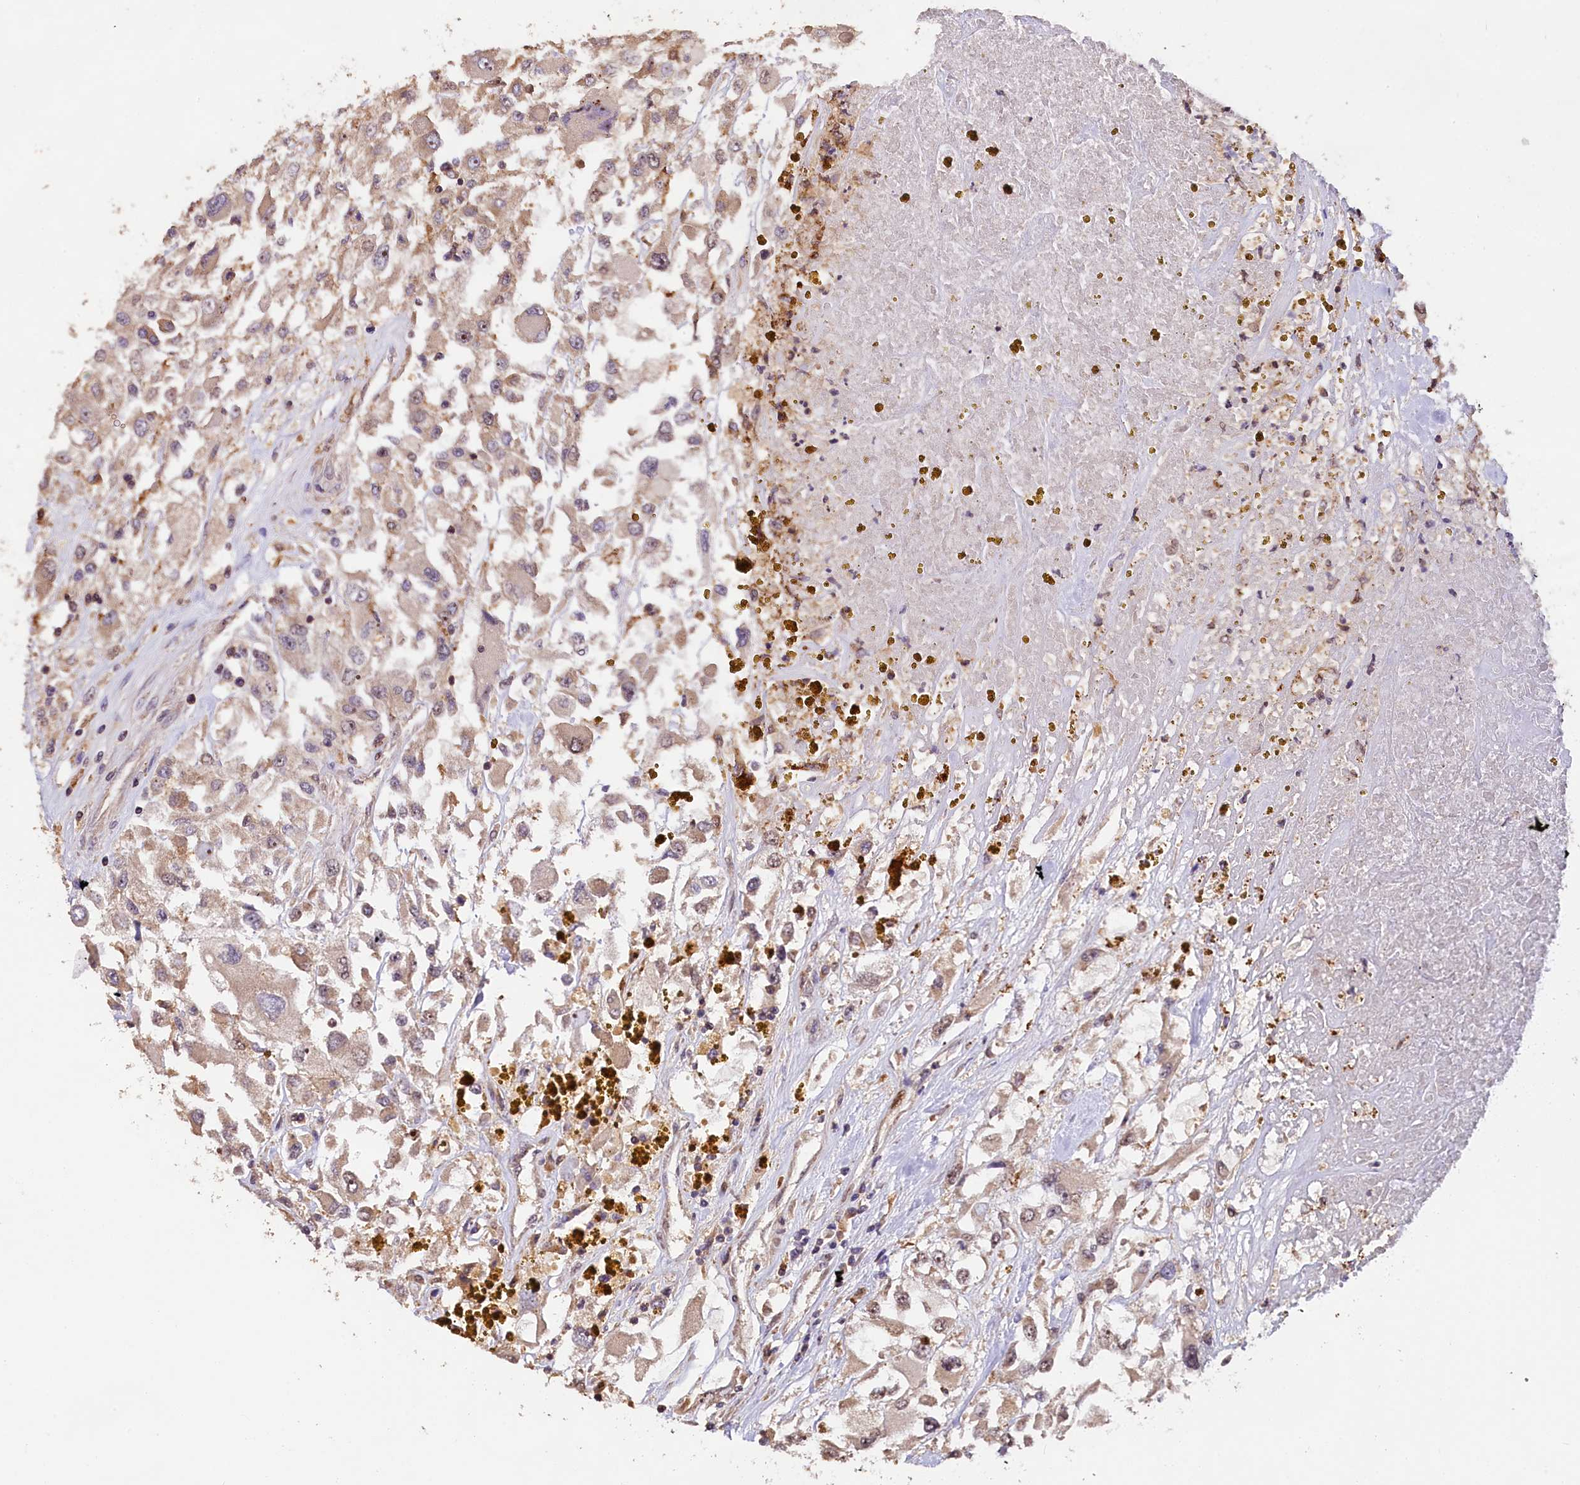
{"staining": {"intensity": "weak", "quantity": "25%-75%", "location": "cytoplasmic/membranous"}, "tissue": "renal cancer", "cell_type": "Tumor cells", "image_type": "cancer", "snomed": [{"axis": "morphology", "description": "Adenocarcinoma, NOS"}, {"axis": "topography", "description": "Kidney"}], "caption": "About 25%-75% of tumor cells in human renal cancer (adenocarcinoma) reveal weak cytoplasmic/membranous protein expression as visualized by brown immunohistochemical staining.", "gene": "PHAF1", "patient": {"sex": "female", "age": 52}}